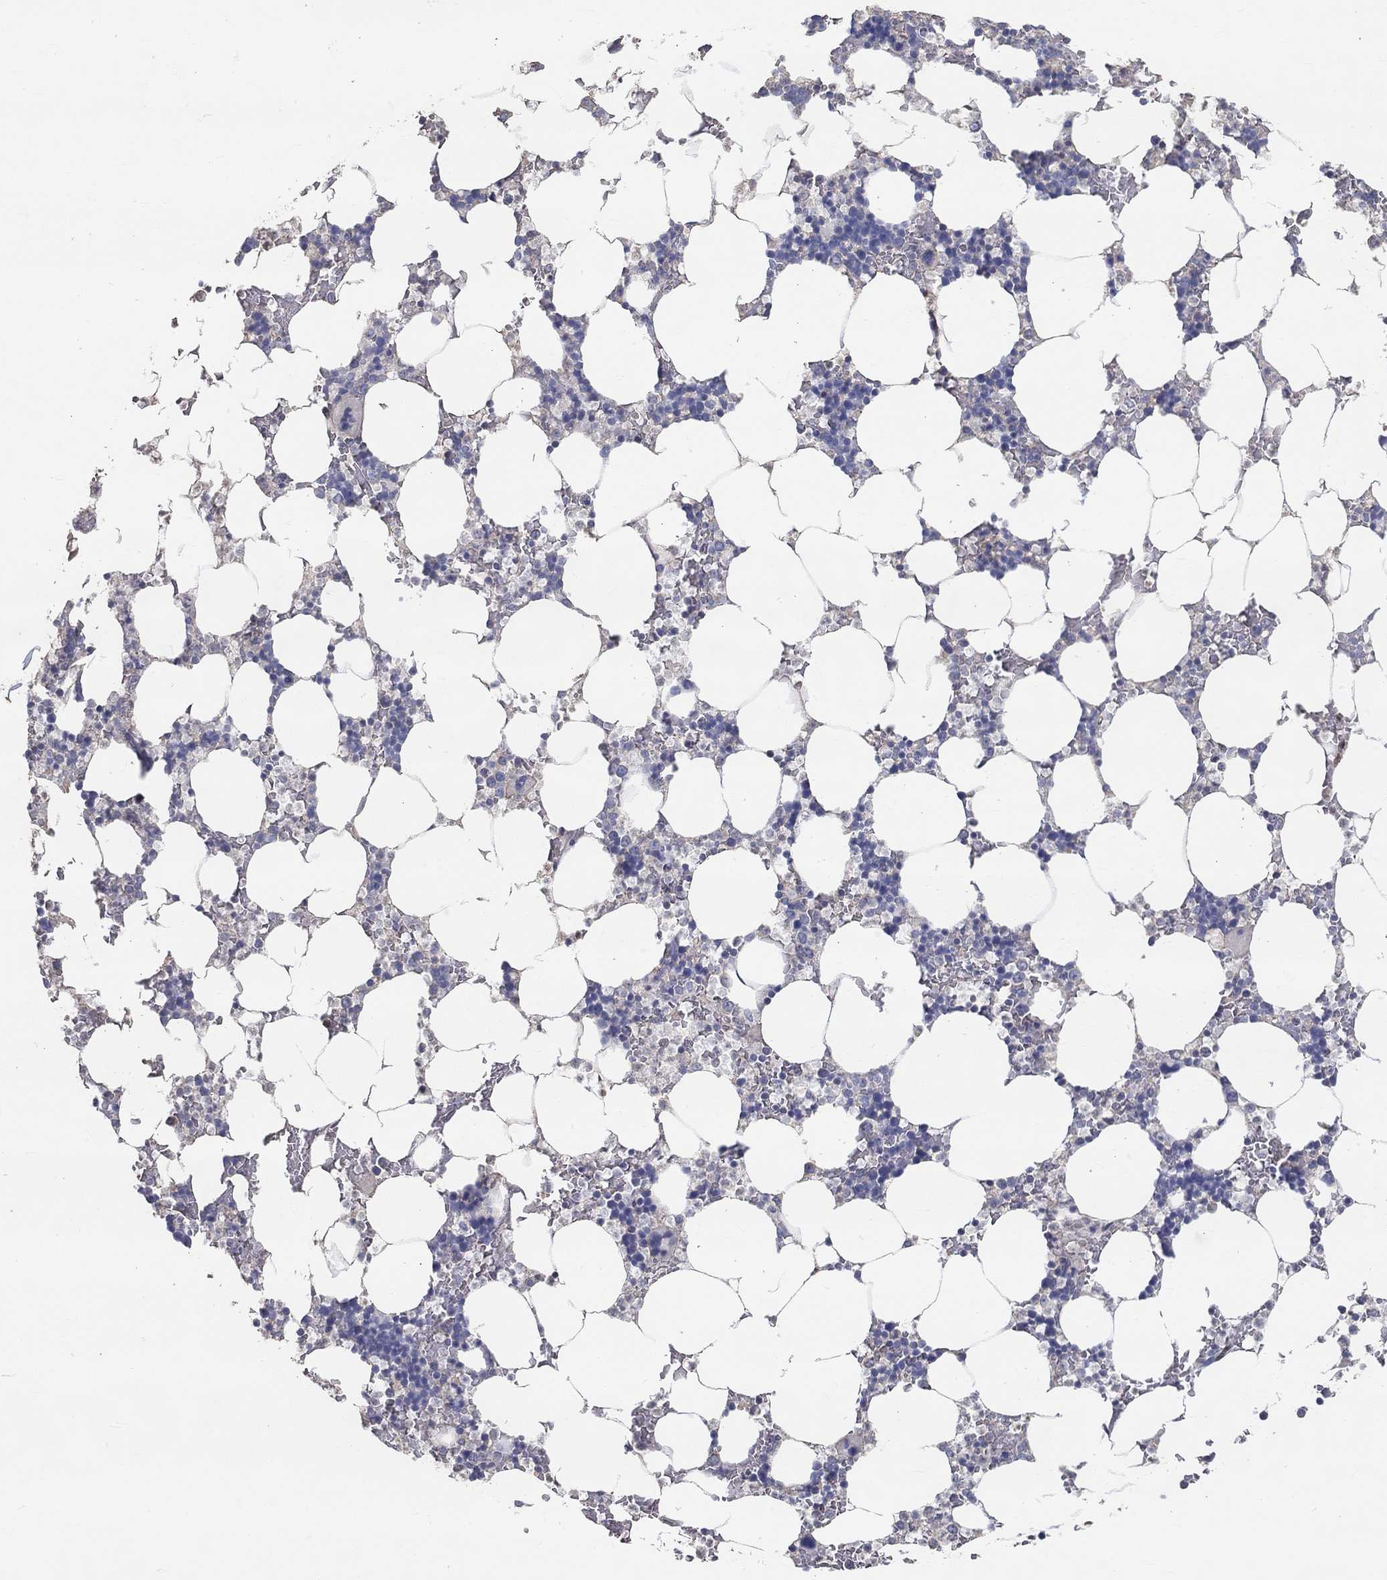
{"staining": {"intensity": "weak", "quantity": "<25%", "location": "cytoplasmic/membranous"}, "tissue": "bone marrow", "cell_type": "Hematopoietic cells", "image_type": "normal", "snomed": [{"axis": "morphology", "description": "Normal tissue, NOS"}, {"axis": "topography", "description": "Bone marrow"}], "caption": "The image demonstrates no staining of hematopoietic cells in unremarkable bone marrow.", "gene": "FGF2", "patient": {"sex": "male", "age": 51}}